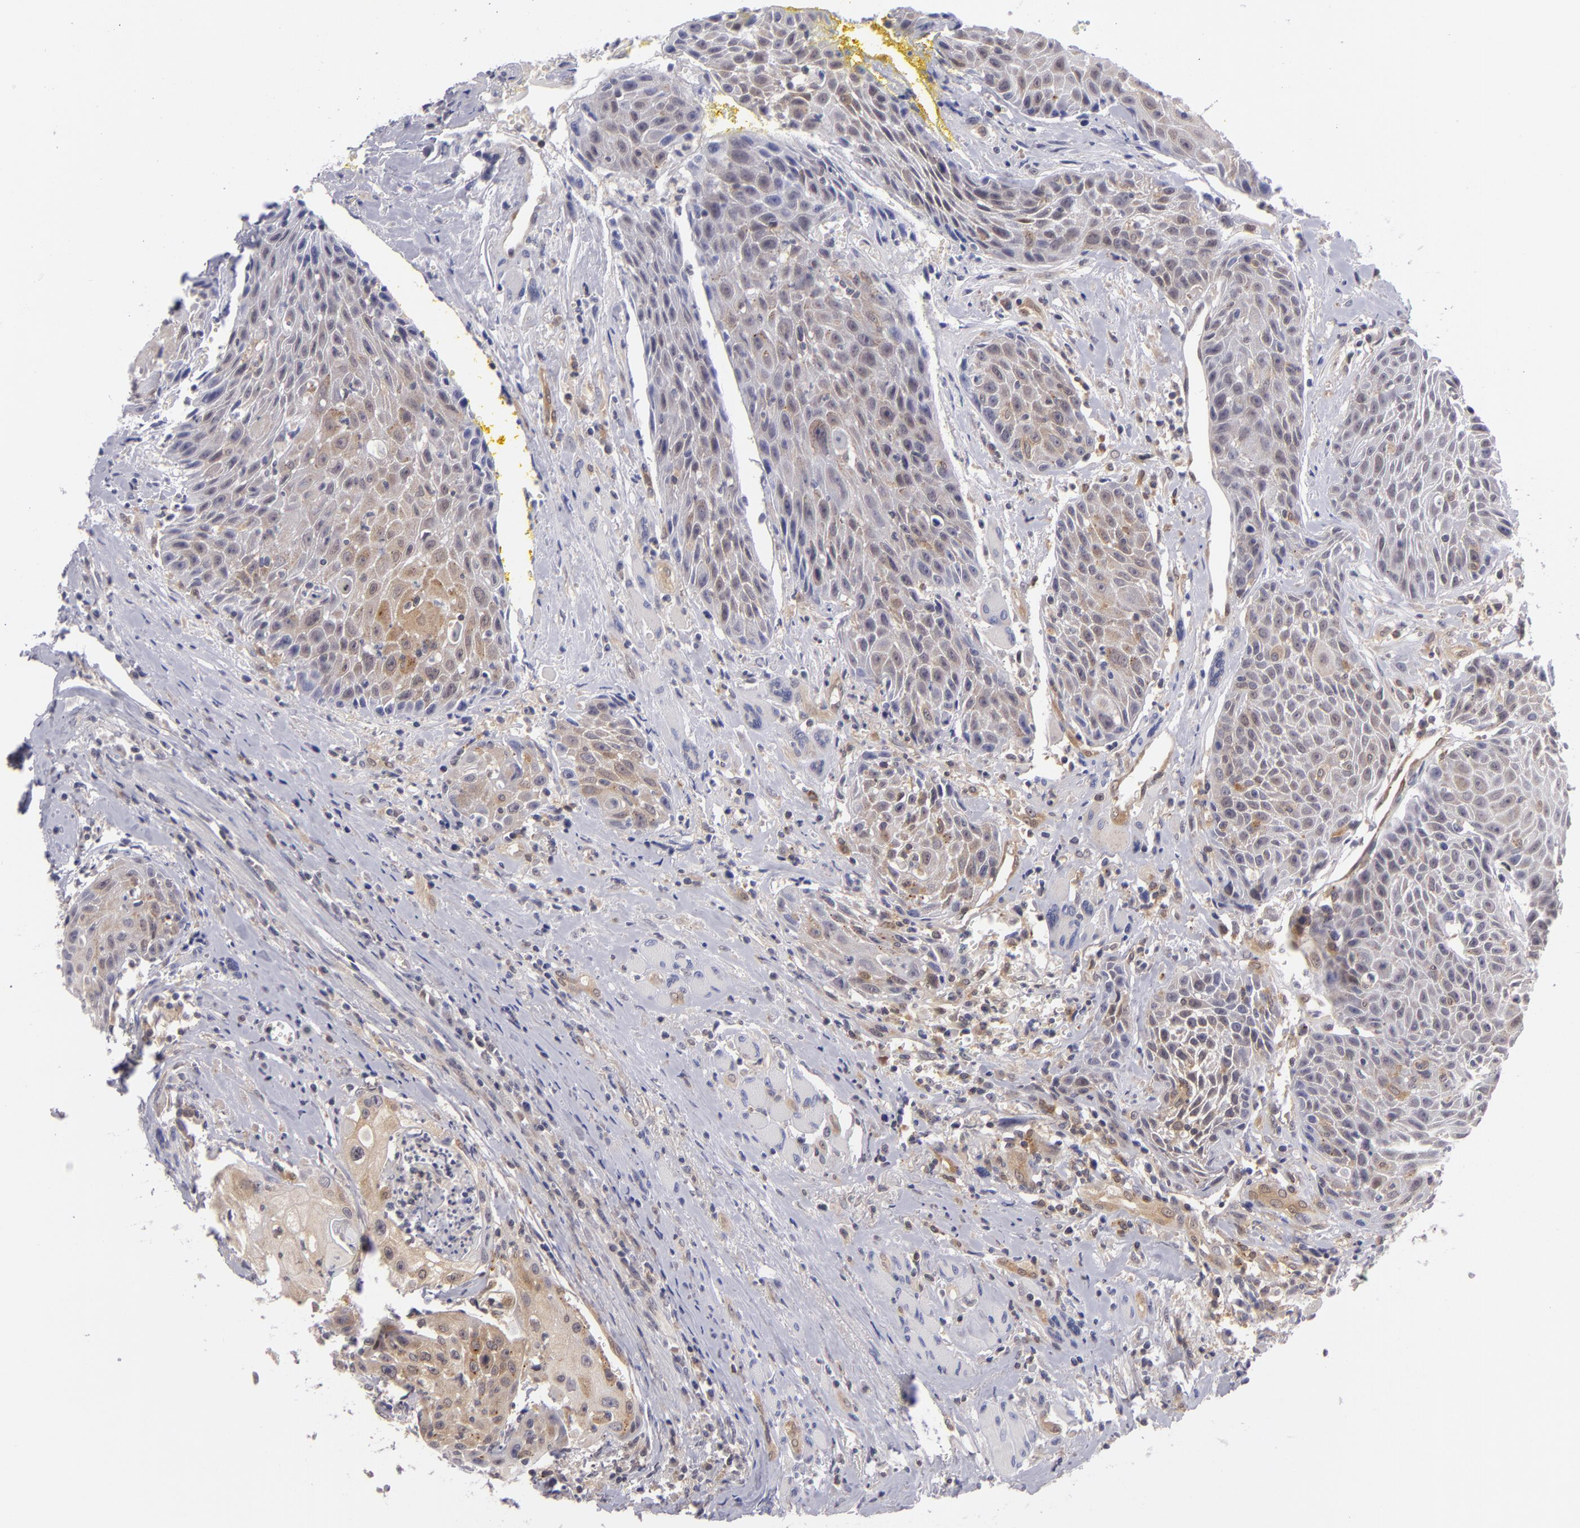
{"staining": {"intensity": "weak", "quantity": "25%-75%", "location": "cytoplasmic/membranous"}, "tissue": "head and neck cancer", "cell_type": "Tumor cells", "image_type": "cancer", "snomed": [{"axis": "morphology", "description": "Squamous cell carcinoma, NOS"}, {"axis": "topography", "description": "Oral tissue"}, {"axis": "topography", "description": "Head-Neck"}], "caption": "Immunohistochemical staining of head and neck squamous cell carcinoma exhibits low levels of weak cytoplasmic/membranous protein expression in about 25%-75% of tumor cells. (Stains: DAB (3,3'-diaminobenzidine) in brown, nuclei in blue, Microscopy: brightfield microscopy at high magnification).", "gene": "BCL10", "patient": {"sex": "female", "age": 82}}